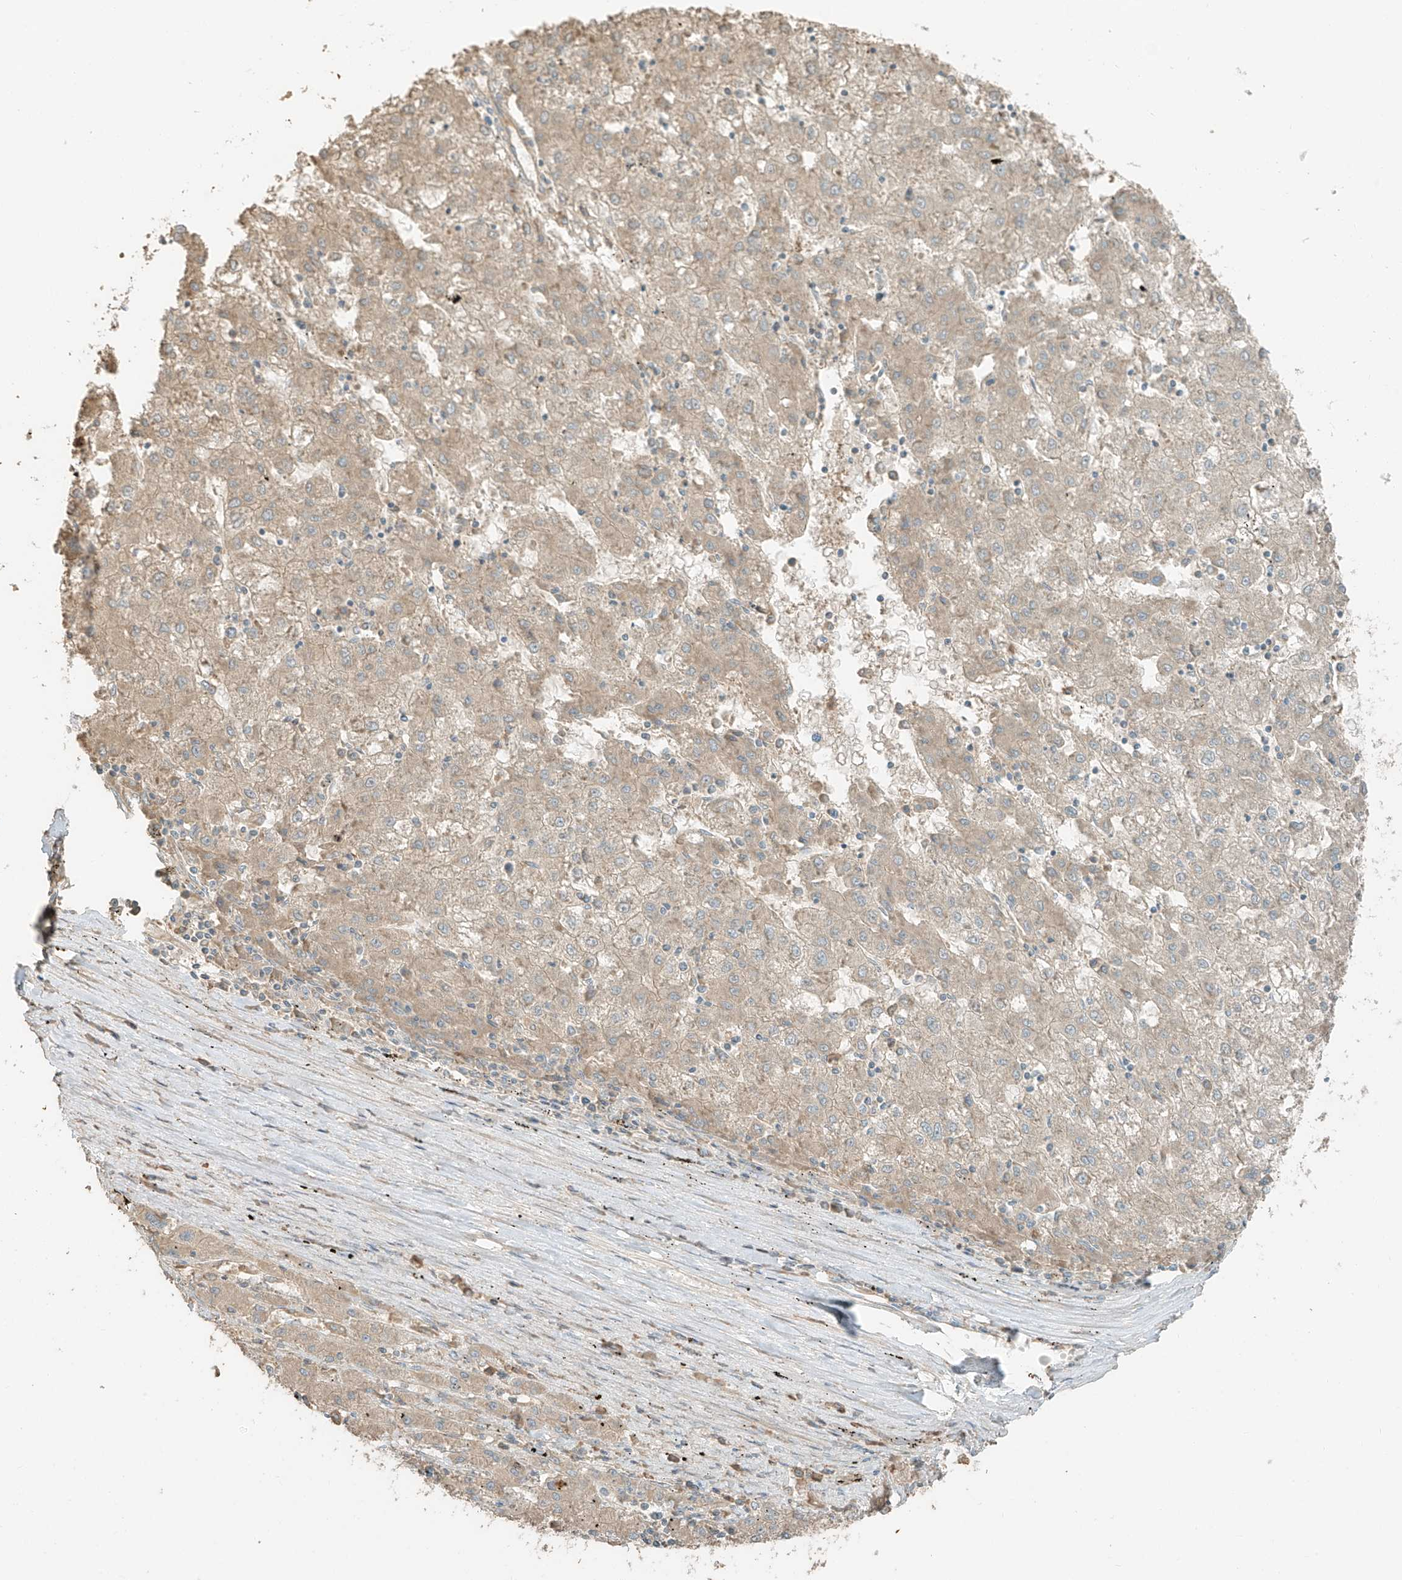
{"staining": {"intensity": "weak", "quantity": ">75%", "location": "cytoplasmic/membranous"}, "tissue": "liver cancer", "cell_type": "Tumor cells", "image_type": "cancer", "snomed": [{"axis": "morphology", "description": "Carcinoma, Hepatocellular, NOS"}, {"axis": "topography", "description": "Liver"}], "caption": "Immunohistochemistry (IHC) histopathology image of liver hepatocellular carcinoma stained for a protein (brown), which demonstrates low levels of weak cytoplasmic/membranous expression in about >75% of tumor cells.", "gene": "RFTN2", "patient": {"sex": "male", "age": 72}}